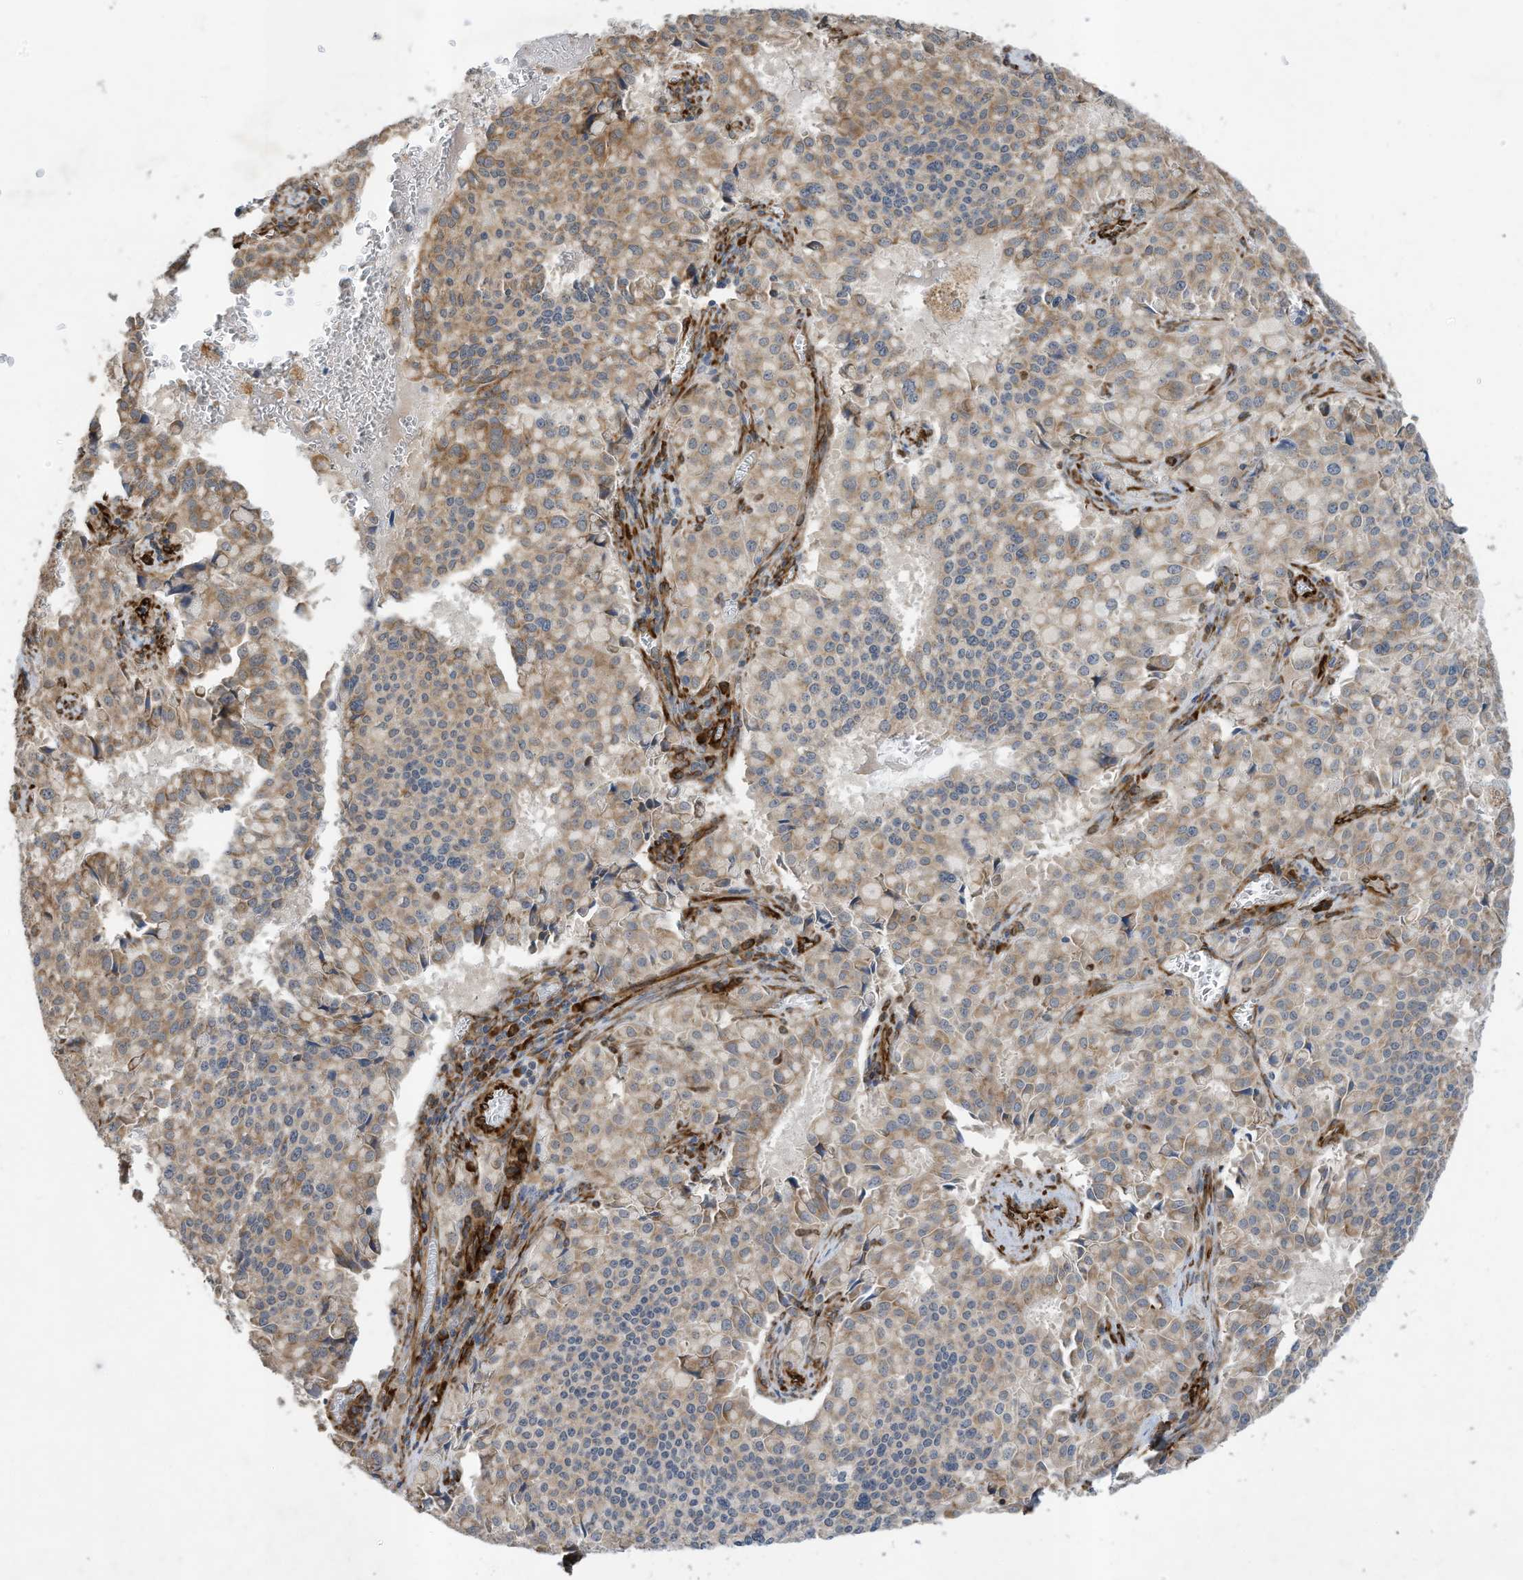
{"staining": {"intensity": "weak", "quantity": "25%-75%", "location": "cytoplasmic/membranous"}, "tissue": "pancreatic cancer", "cell_type": "Tumor cells", "image_type": "cancer", "snomed": [{"axis": "morphology", "description": "Adenocarcinoma, NOS"}, {"axis": "topography", "description": "Pancreas"}], "caption": "Immunohistochemical staining of adenocarcinoma (pancreatic) shows low levels of weak cytoplasmic/membranous protein staining in about 25%-75% of tumor cells.", "gene": "ZBTB45", "patient": {"sex": "male", "age": 65}}